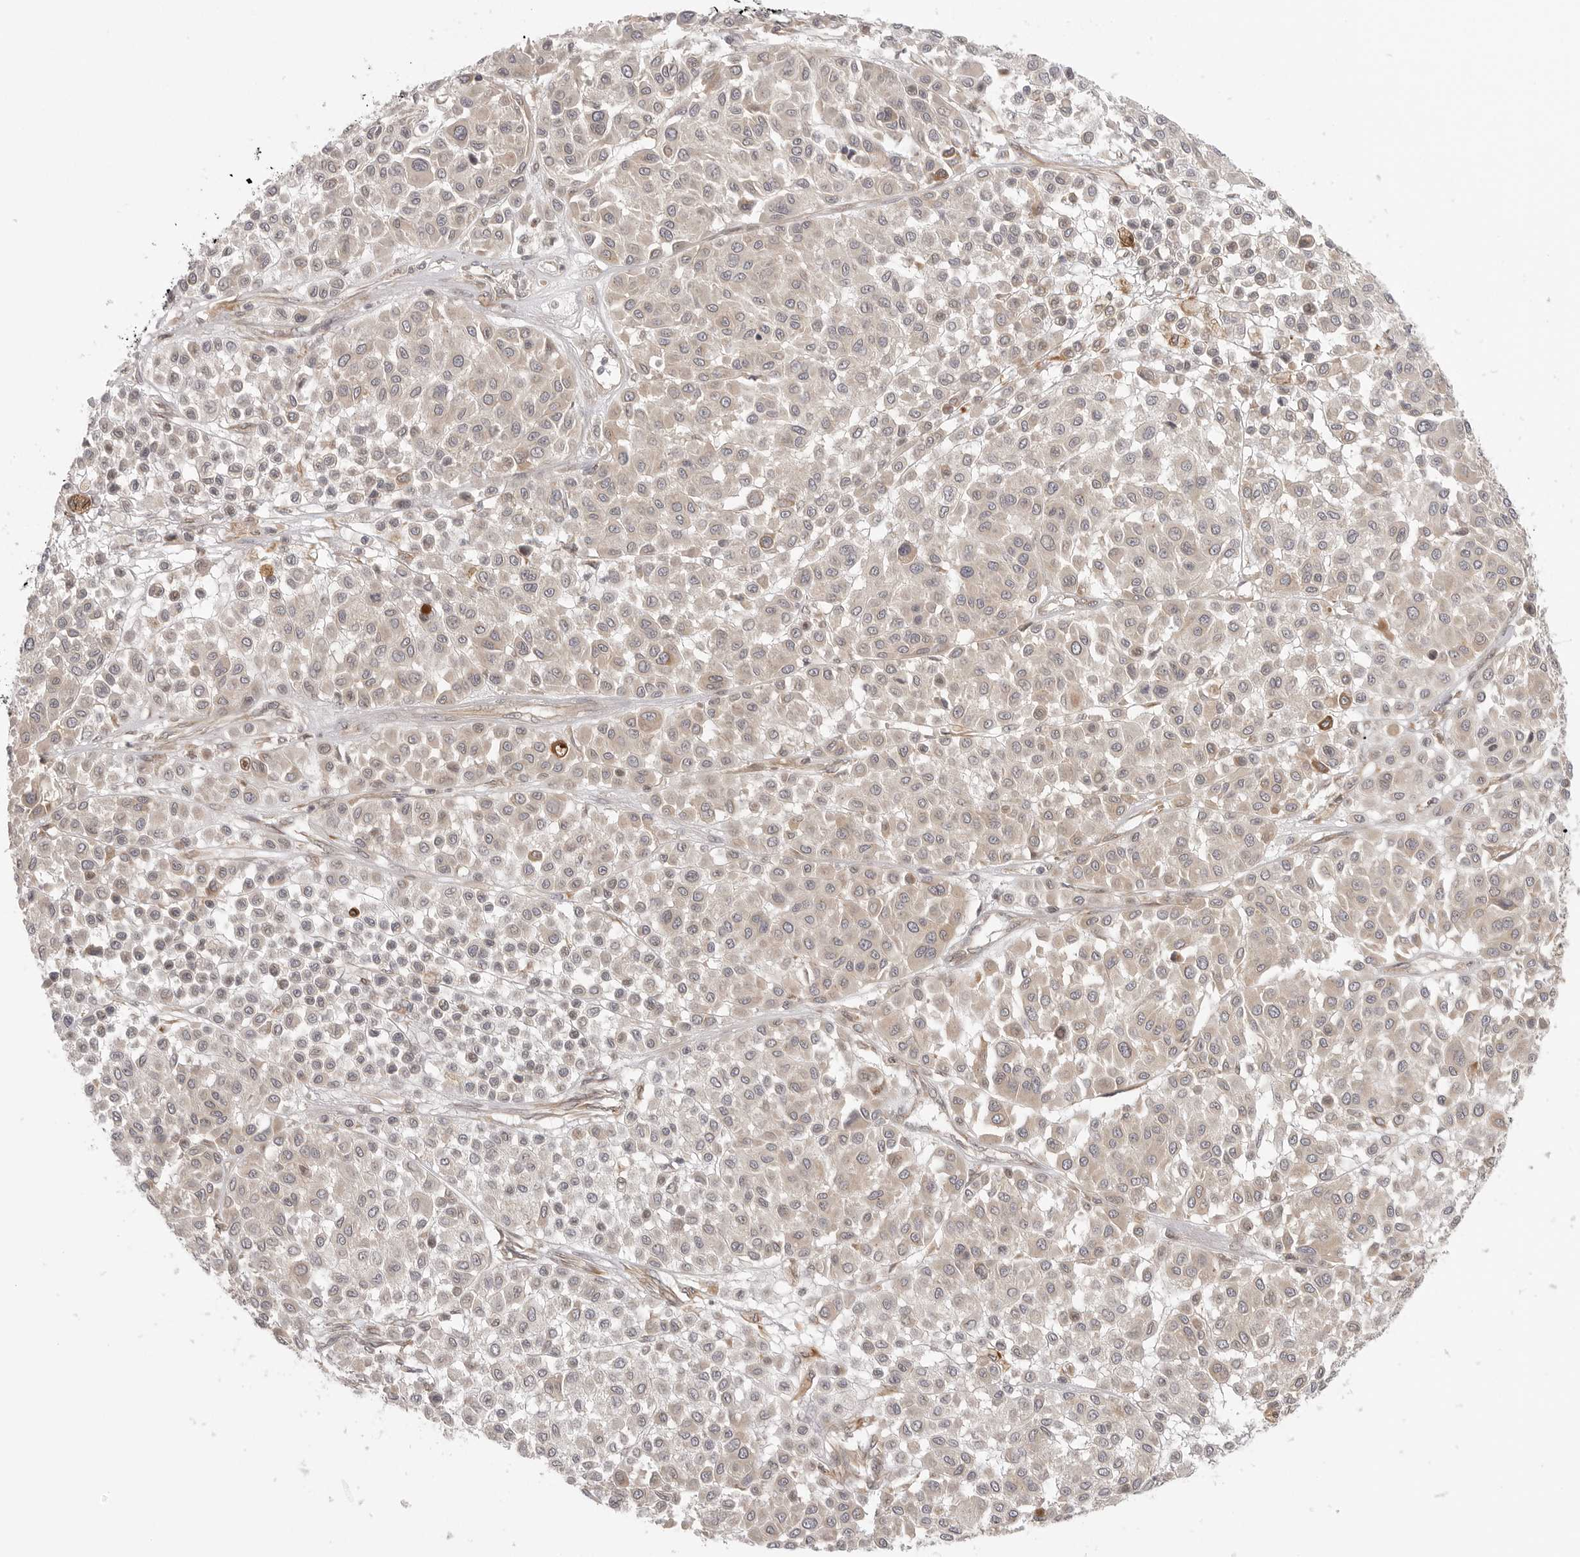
{"staining": {"intensity": "negative", "quantity": "none", "location": "none"}, "tissue": "melanoma", "cell_type": "Tumor cells", "image_type": "cancer", "snomed": [{"axis": "morphology", "description": "Malignant melanoma, Metastatic site"}, {"axis": "topography", "description": "Soft tissue"}], "caption": "Image shows no significant protein staining in tumor cells of melanoma.", "gene": "CCPG1", "patient": {"sex": "male", "age": 41}}